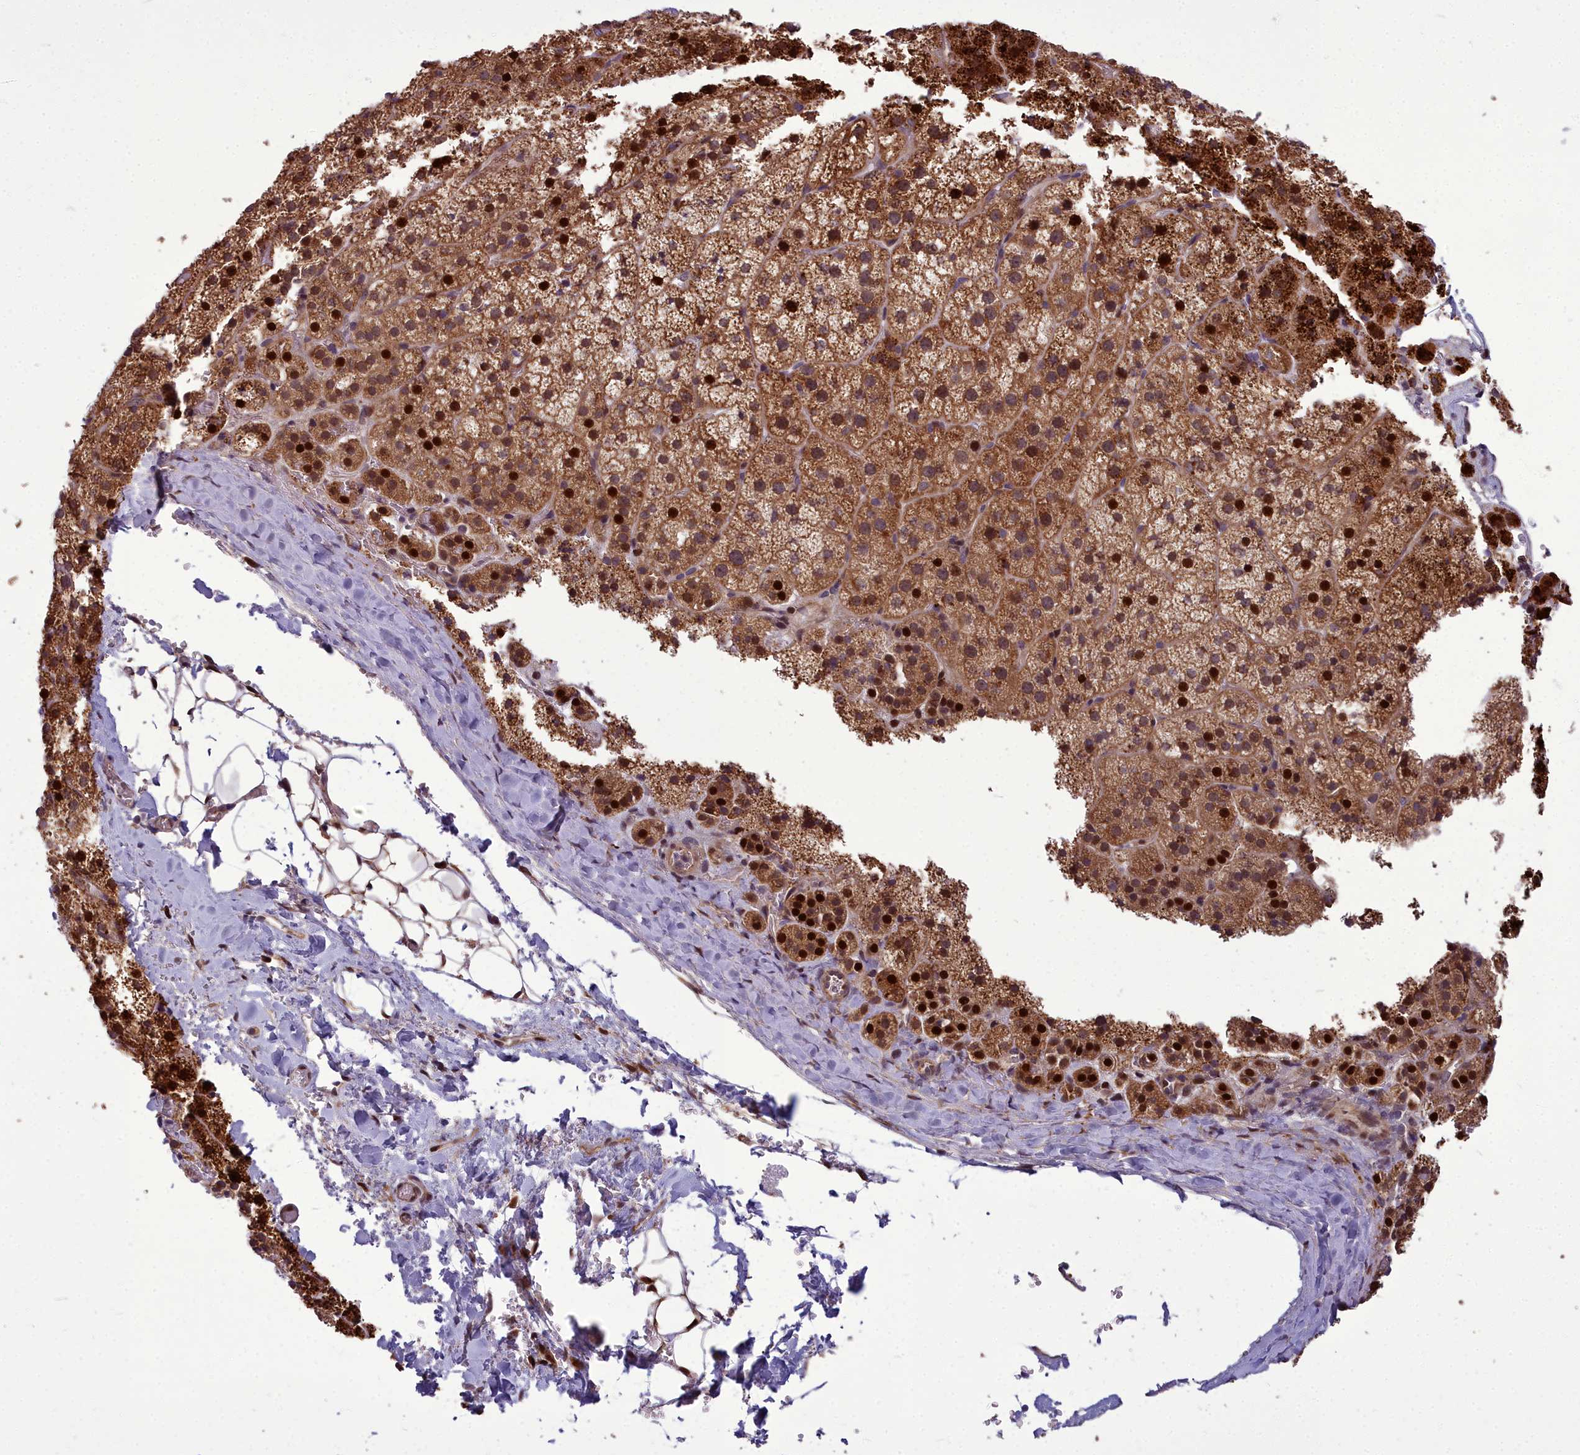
{"staining": {"intensity": "moderate", "quantity": ">75%", "location": "cytoplasmic/membranous,nuclear"}, "tissue": "adrenal gland", "cell_type": "Glandular cells", "image_type": "normal", "snomed": [{"axis": "morphology", "description": "Normal tissue, NOS"}, {"axis": "topography", "description": "Adrenal gland"}], "caption": "This is an image of immunohistochemistry (IHC) staining of normal adrenal gland, which shows moderate staining in the cytoplasmic/membranous,nuclear of glandular cells.", "gene": "AP1M1", "patient": {"sex": "female", "age": 44}}